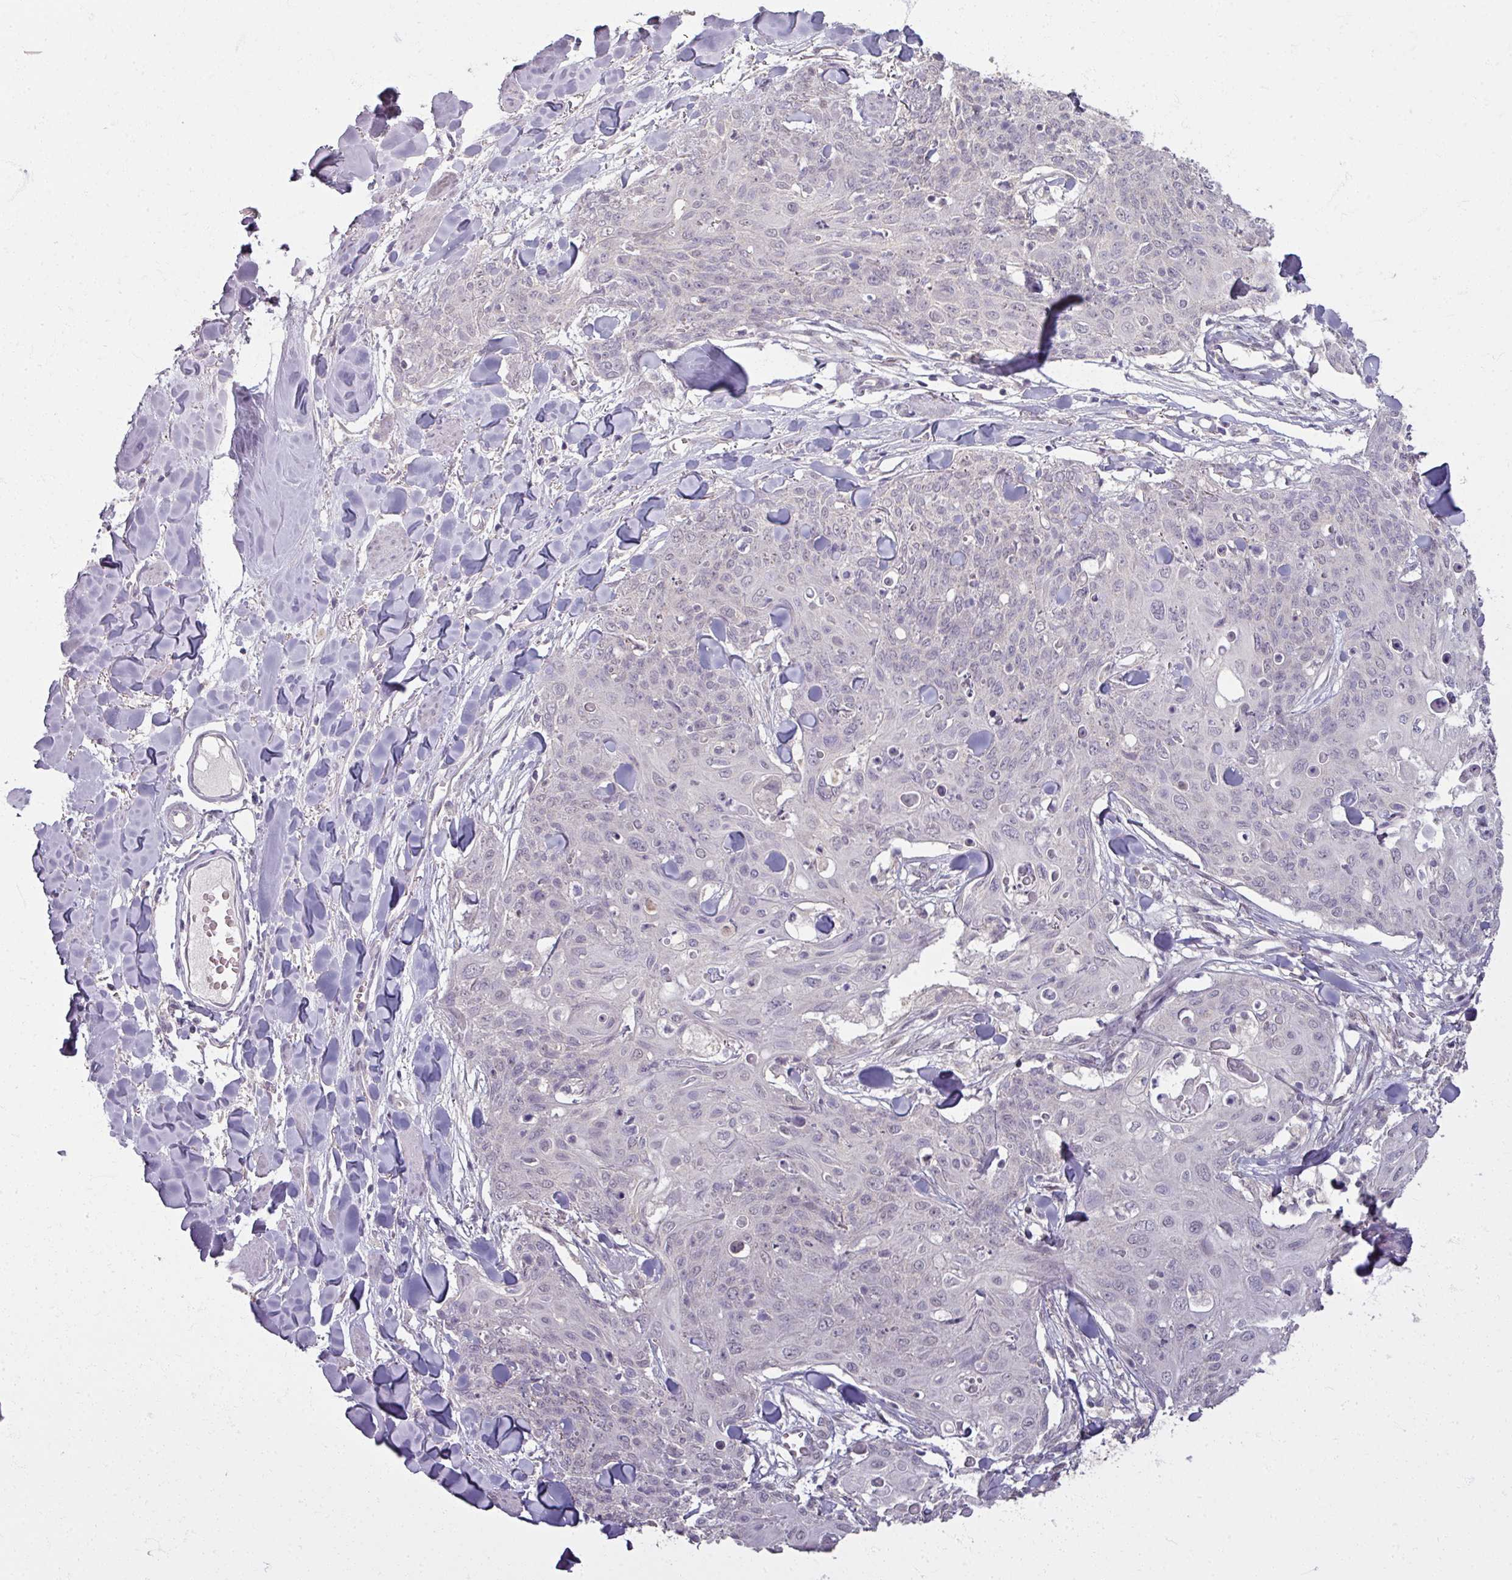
{"staining": {"intensity": "negative", "quantity": "none", "location": "none"}, "tissue": "skin cancer", "cell_type": "Tumor cells", "image_type": "cancer", "snomed": [{"axis": "morphology", "description": "Squamous cell carcinoma, NOS"}, {"axis": "topography", "description": "Skin"}, {"axis": "topography", "description": "Vulva"}], "caption": "This image is of skin squamous cell carcinoma stained with immunohistochemistry to label a protein in brown with the nuclei are counter-stained blue. There is no positivity in tumor cells.", "gene": "SOX11", "patient": {"sex": "female", "age": 85}}